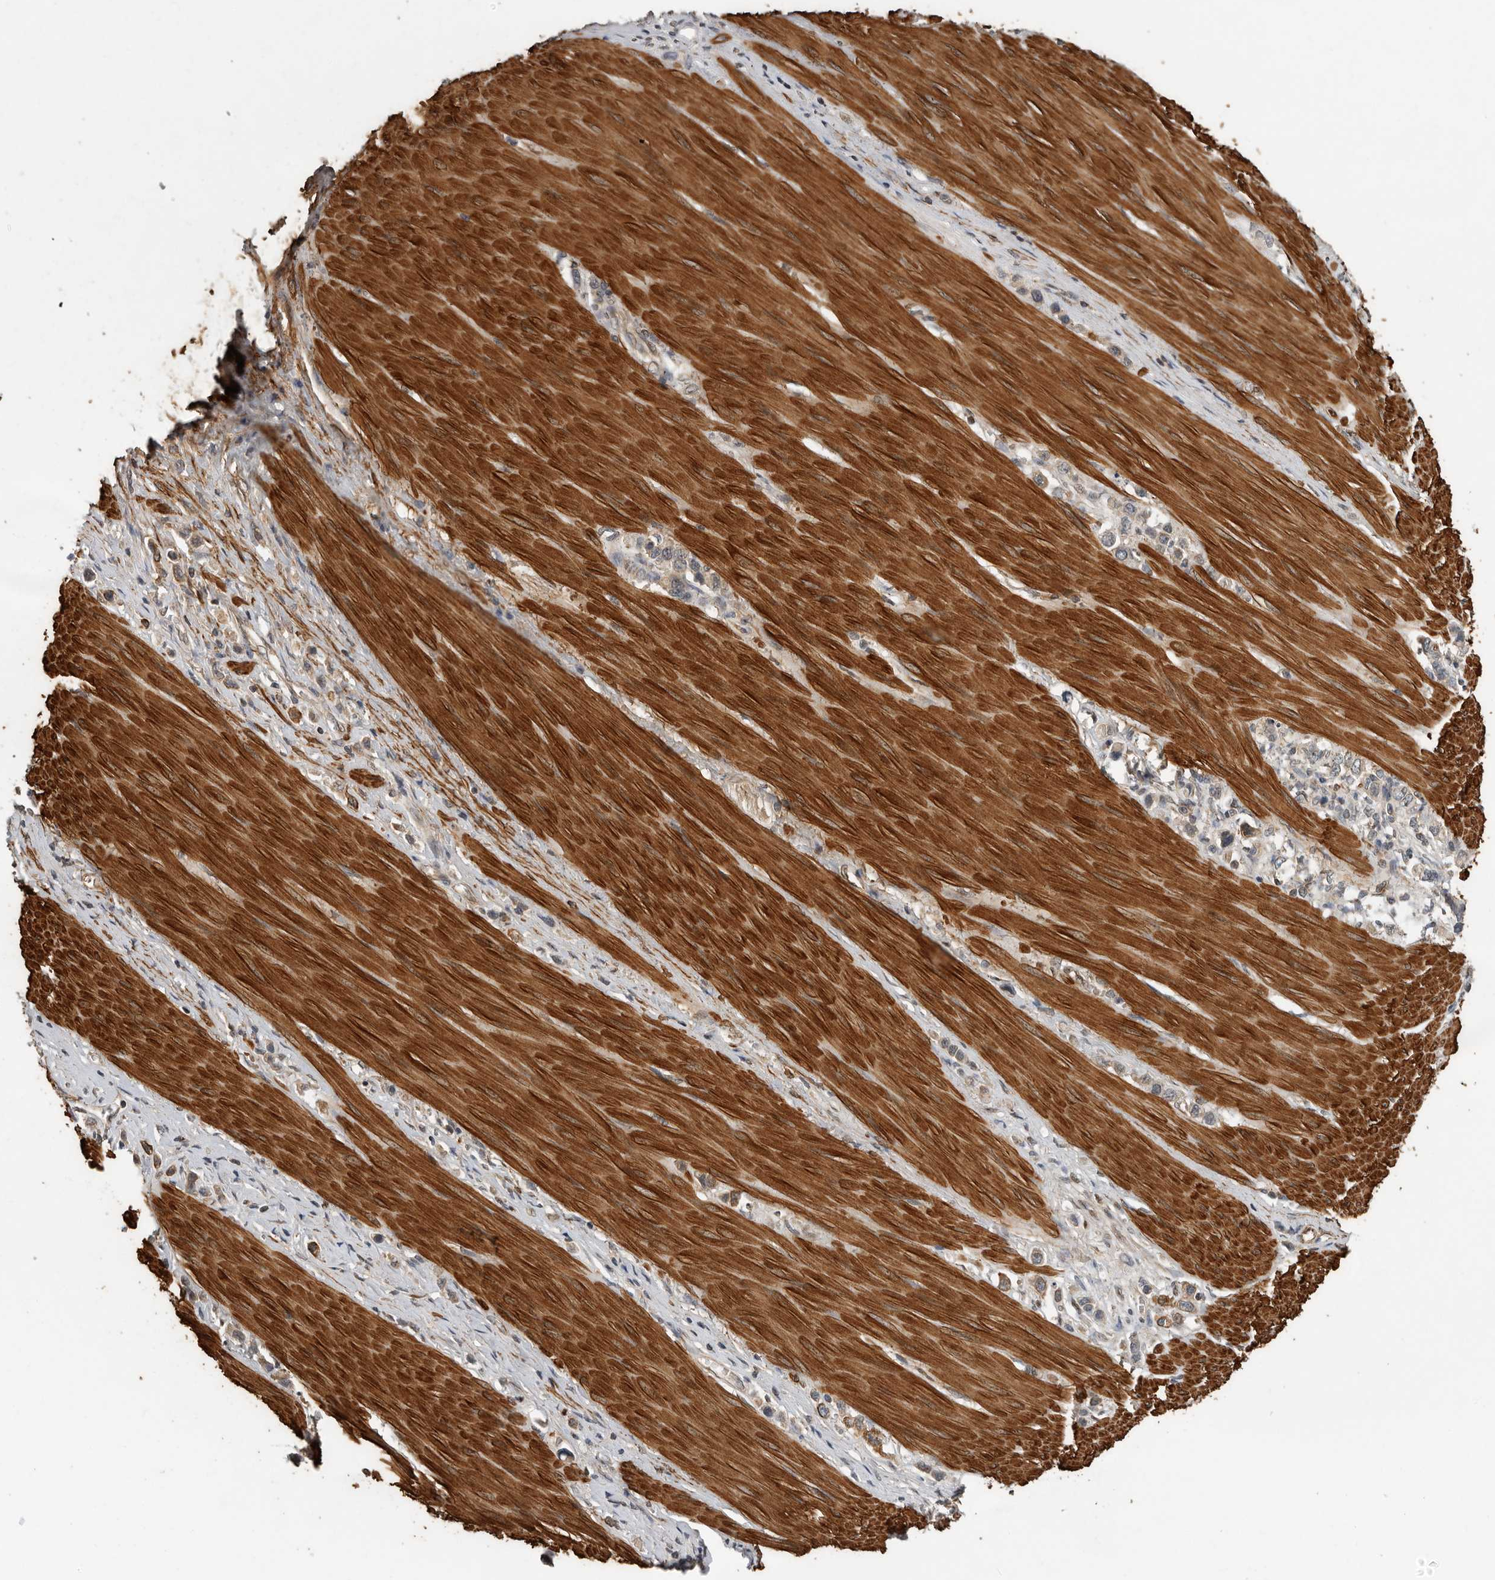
{"staining": {"intensity": "moderate", "quantity": ">75%", "location": "cytoplasmic/membranous"}, "tissue": "stomach cancer", "cell_type": "Tumor cells", "image_type": "cancer", "snomed": [{"axis": "morphology", "description": "Adenocarcinoma, NOS"}, {"axis": "topography", "description": "Stomach"}], "caption": "Stomach adenocarcinoma tissue reveals moderate cytoplasmic/membranous staining in about >75% of tumor cells", "gene": "RNF157", "patient": {"sex": "female", "age": 65}}